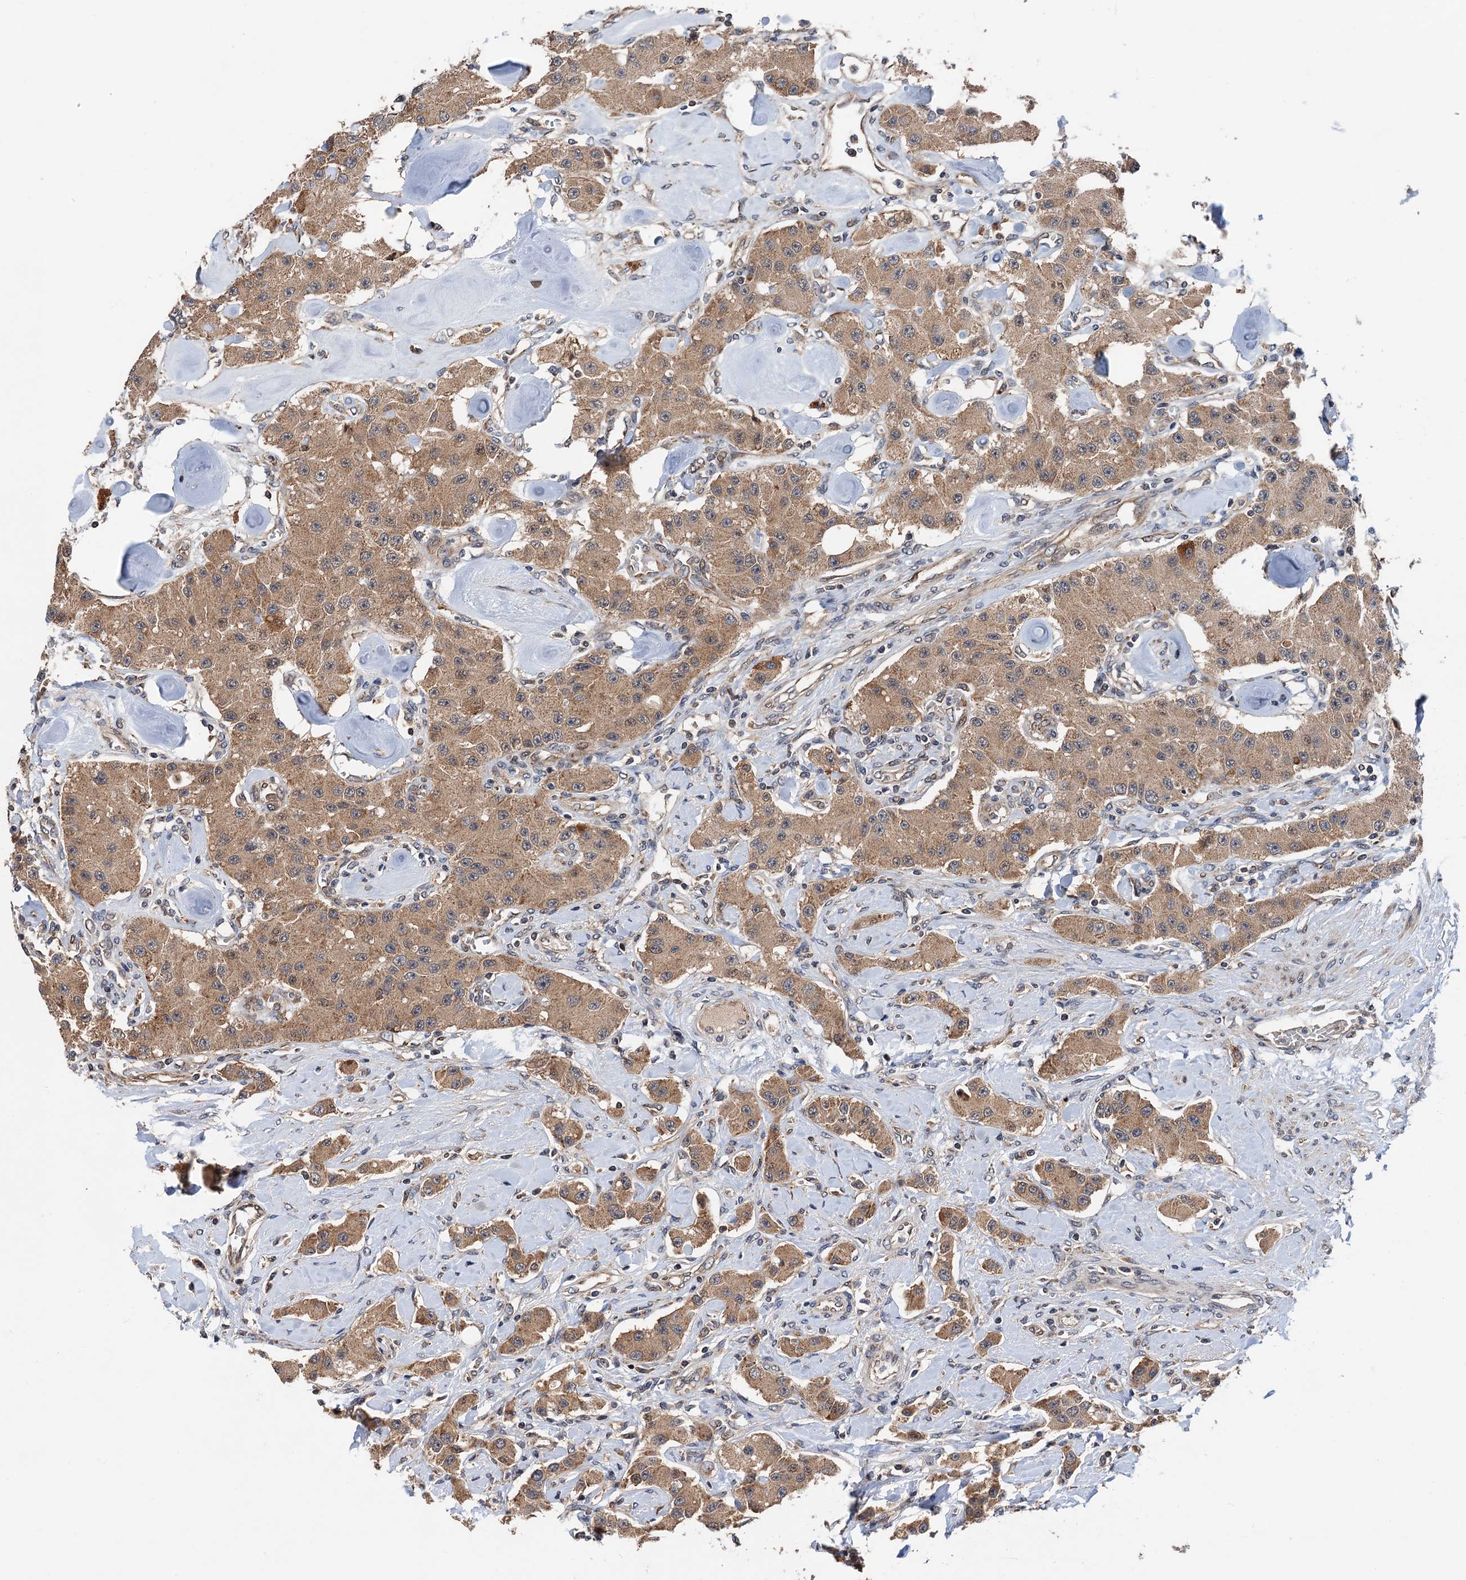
{"staining": {"intensity": "moderate", "quantity": ">75%", "location": "cytoplasmic/membranous"}, "tissue": "carcinoid", "cell_type": "Tumor cells", "image_type": "cancer", "snomed": [{"axis": "morphology", "description": "Carcinoid, malignant, NOS"}, {"axis": "topography", "description": "Pancreas"}], "caption": "Human carcinoid stained with a protein marker demonstrates moderate staining in tumor cells.", "gene": "NAA16", "patient": {"sex": "male", "age": 41}}